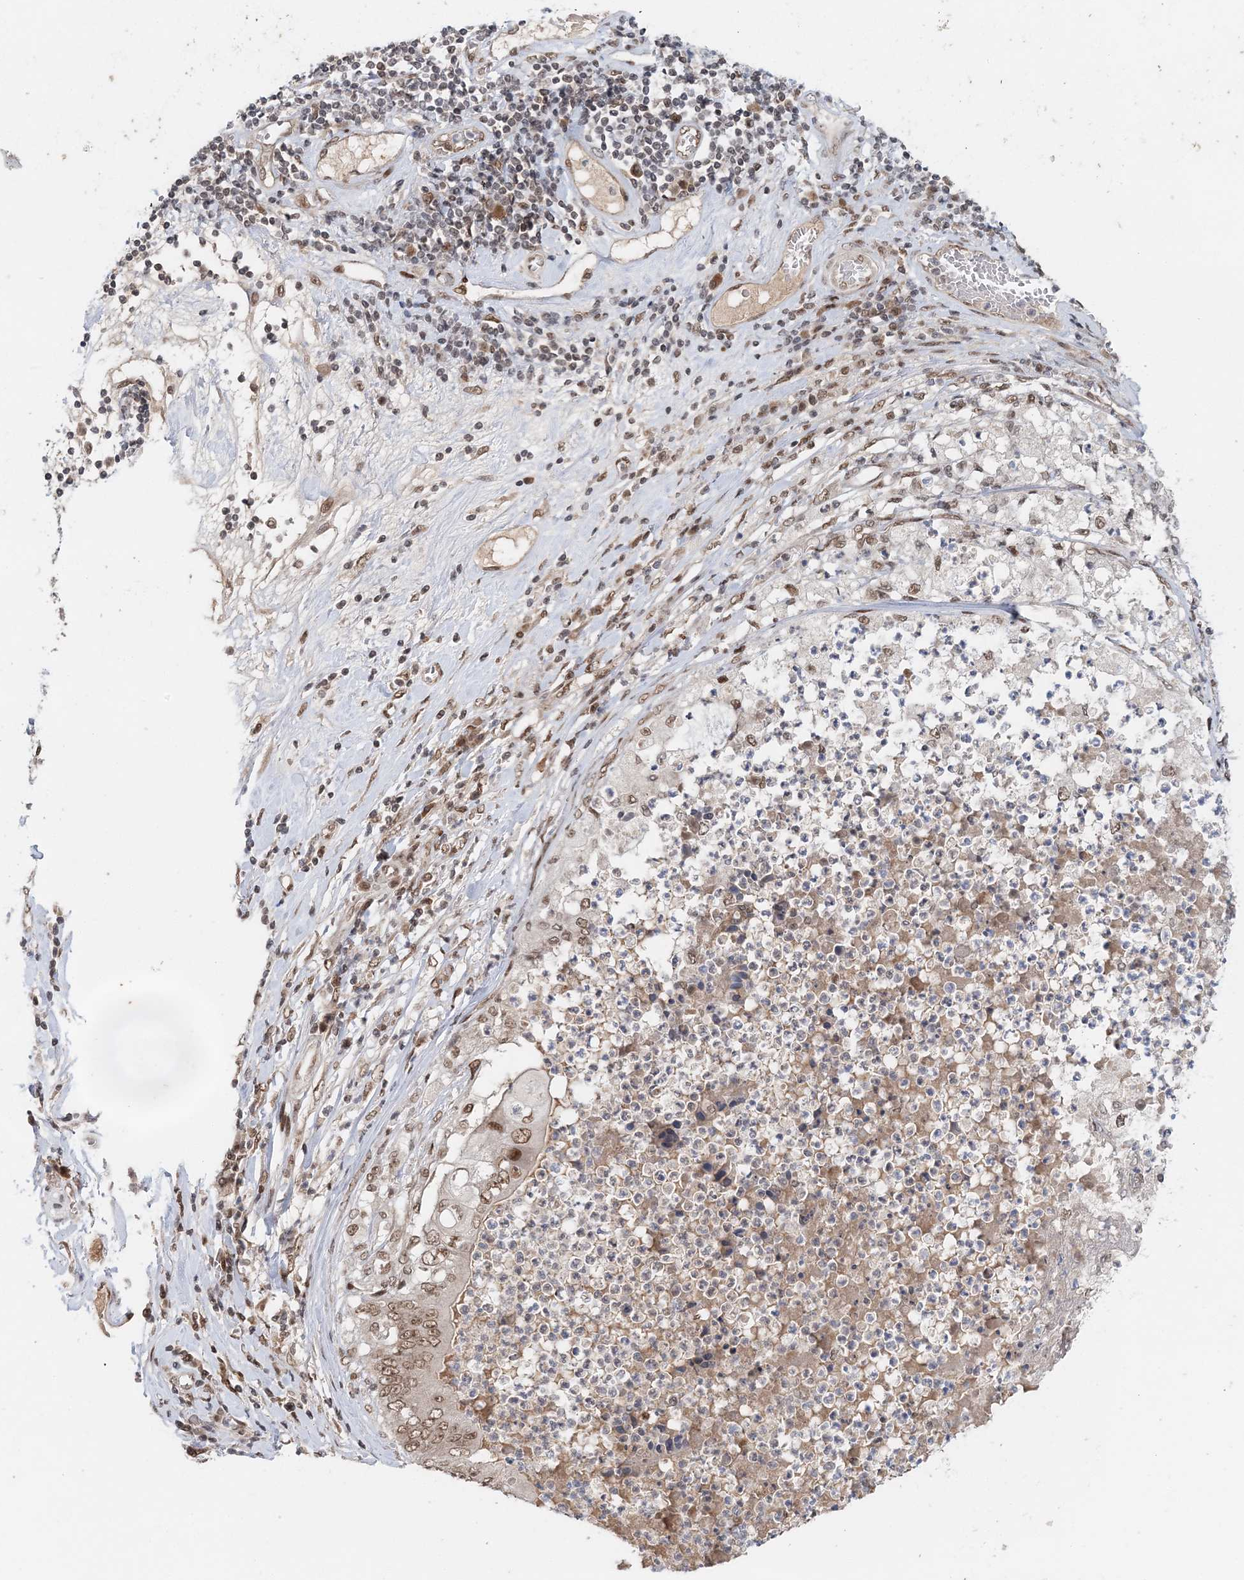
{"staining": {"intensity": "moderate", "quantity": ">75%", "location": "nuclear"}, "tissue": "stomach cancer", "cell_type": "Tumor cells", "image_type": "cancer", "snomed": [{"axis": "morphology", "description": "Adenocarcinoma, NOS"}, {"axis": "topography", "description": "Stomach"}], "caption": "The micrograph displays a brown stain indicating the presence of a protein in the nuclear of tumor cells in stomach cancer (adenocarcinoma).", "gene": "NOA1", "patient": {"sex": "female", "age": 73}}